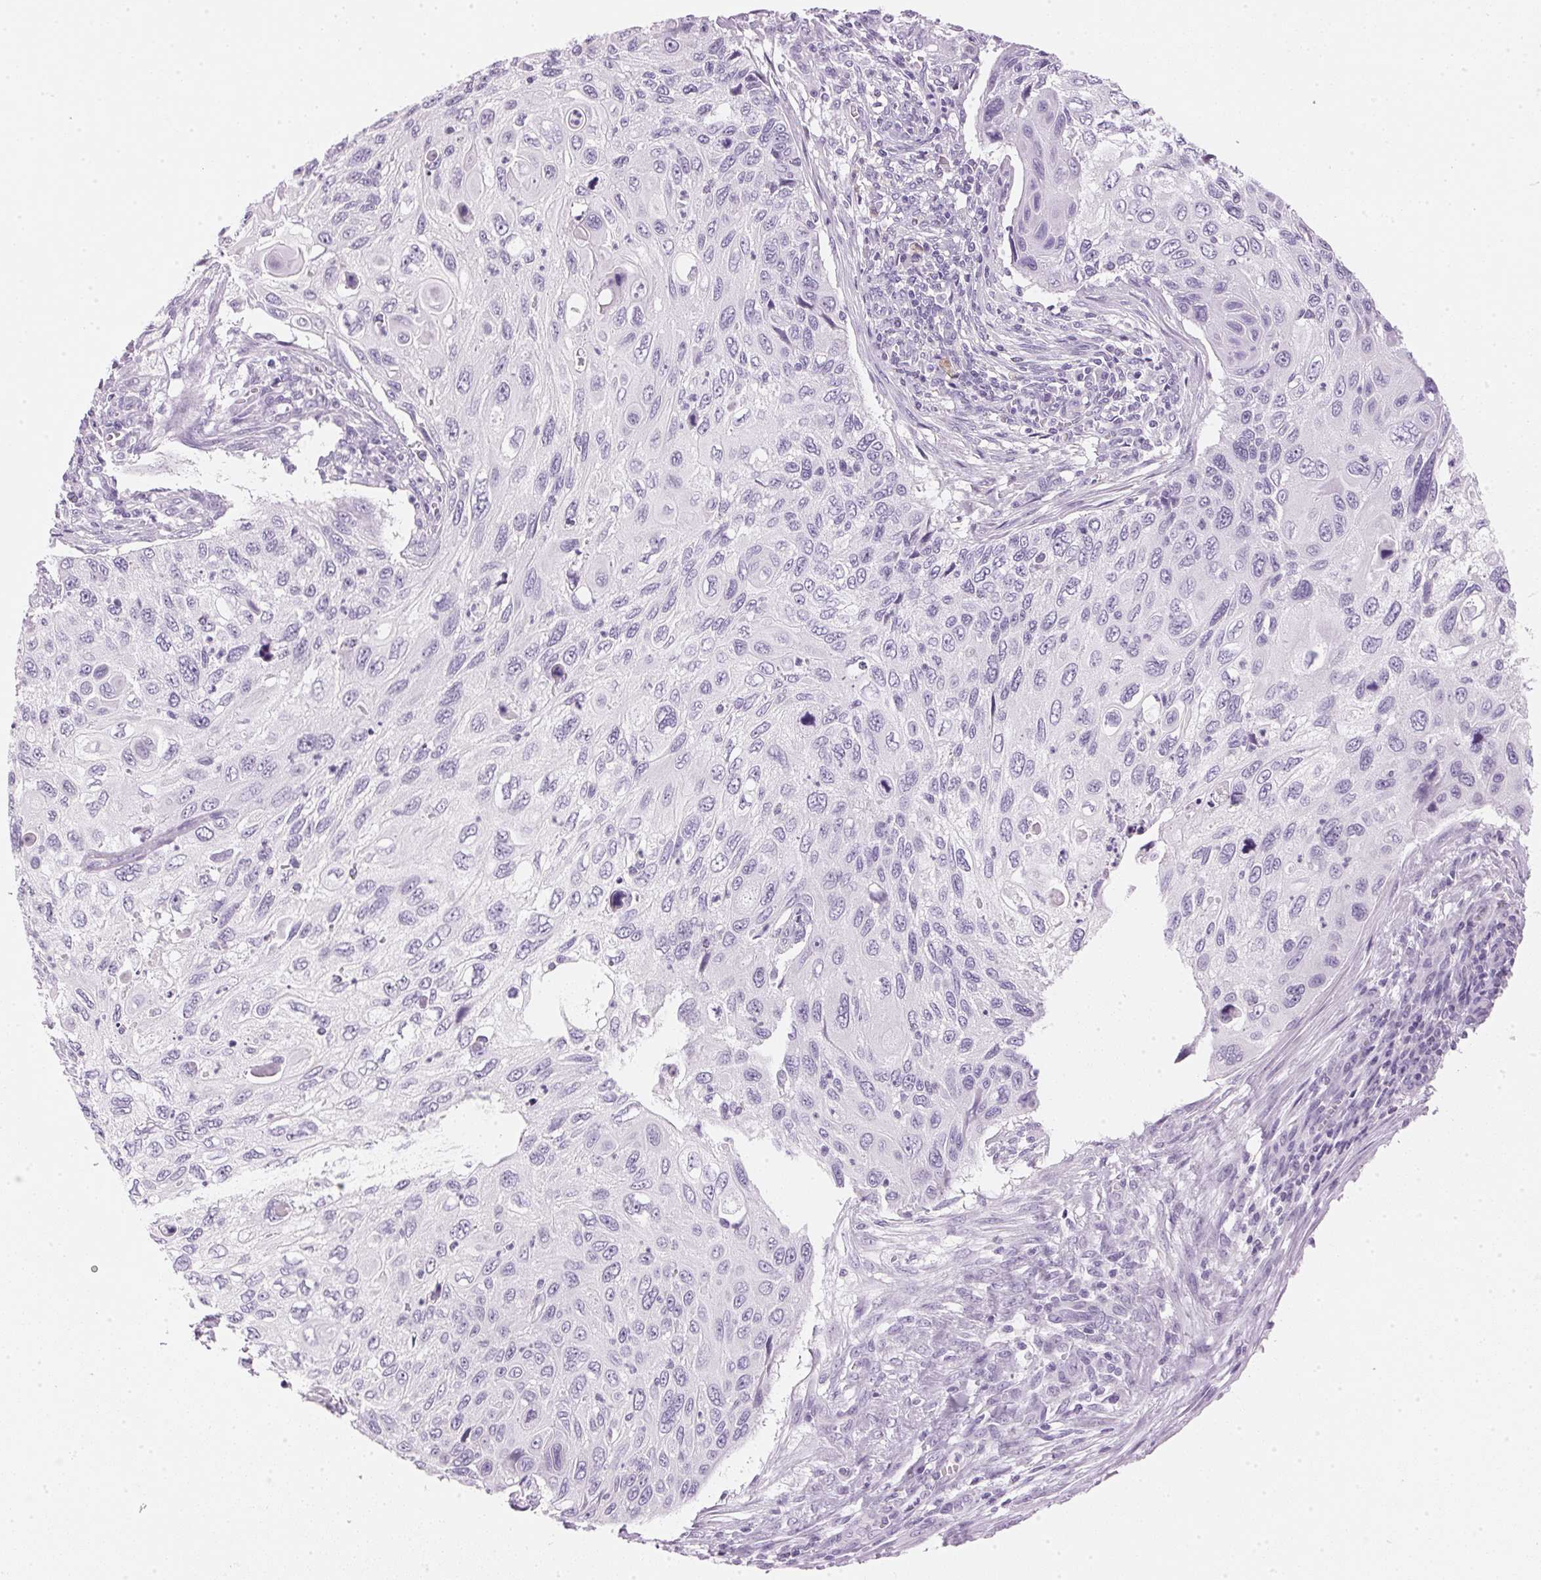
{"staining": {"intensity": "negative", "quantity": "none", "location": "none"}, "tissue": "cervical cancer", "cell_type": "Tumor cells", "image_type": "cancer", "snomed": [{"axis": "morphology", "description": "Squamous cell carcinoma, NOS"}, {"axis": "topography", "description": "Cervix"}], "caption": "DAB (3,3'-diaminobenzidine) immunohistochemical staining of human squamous cell carcinoma (cervical) demonstrates no significant staining in tumor cells.", "gene": "IGFBP1", "patient": {"sex": "female", "age": 70}}